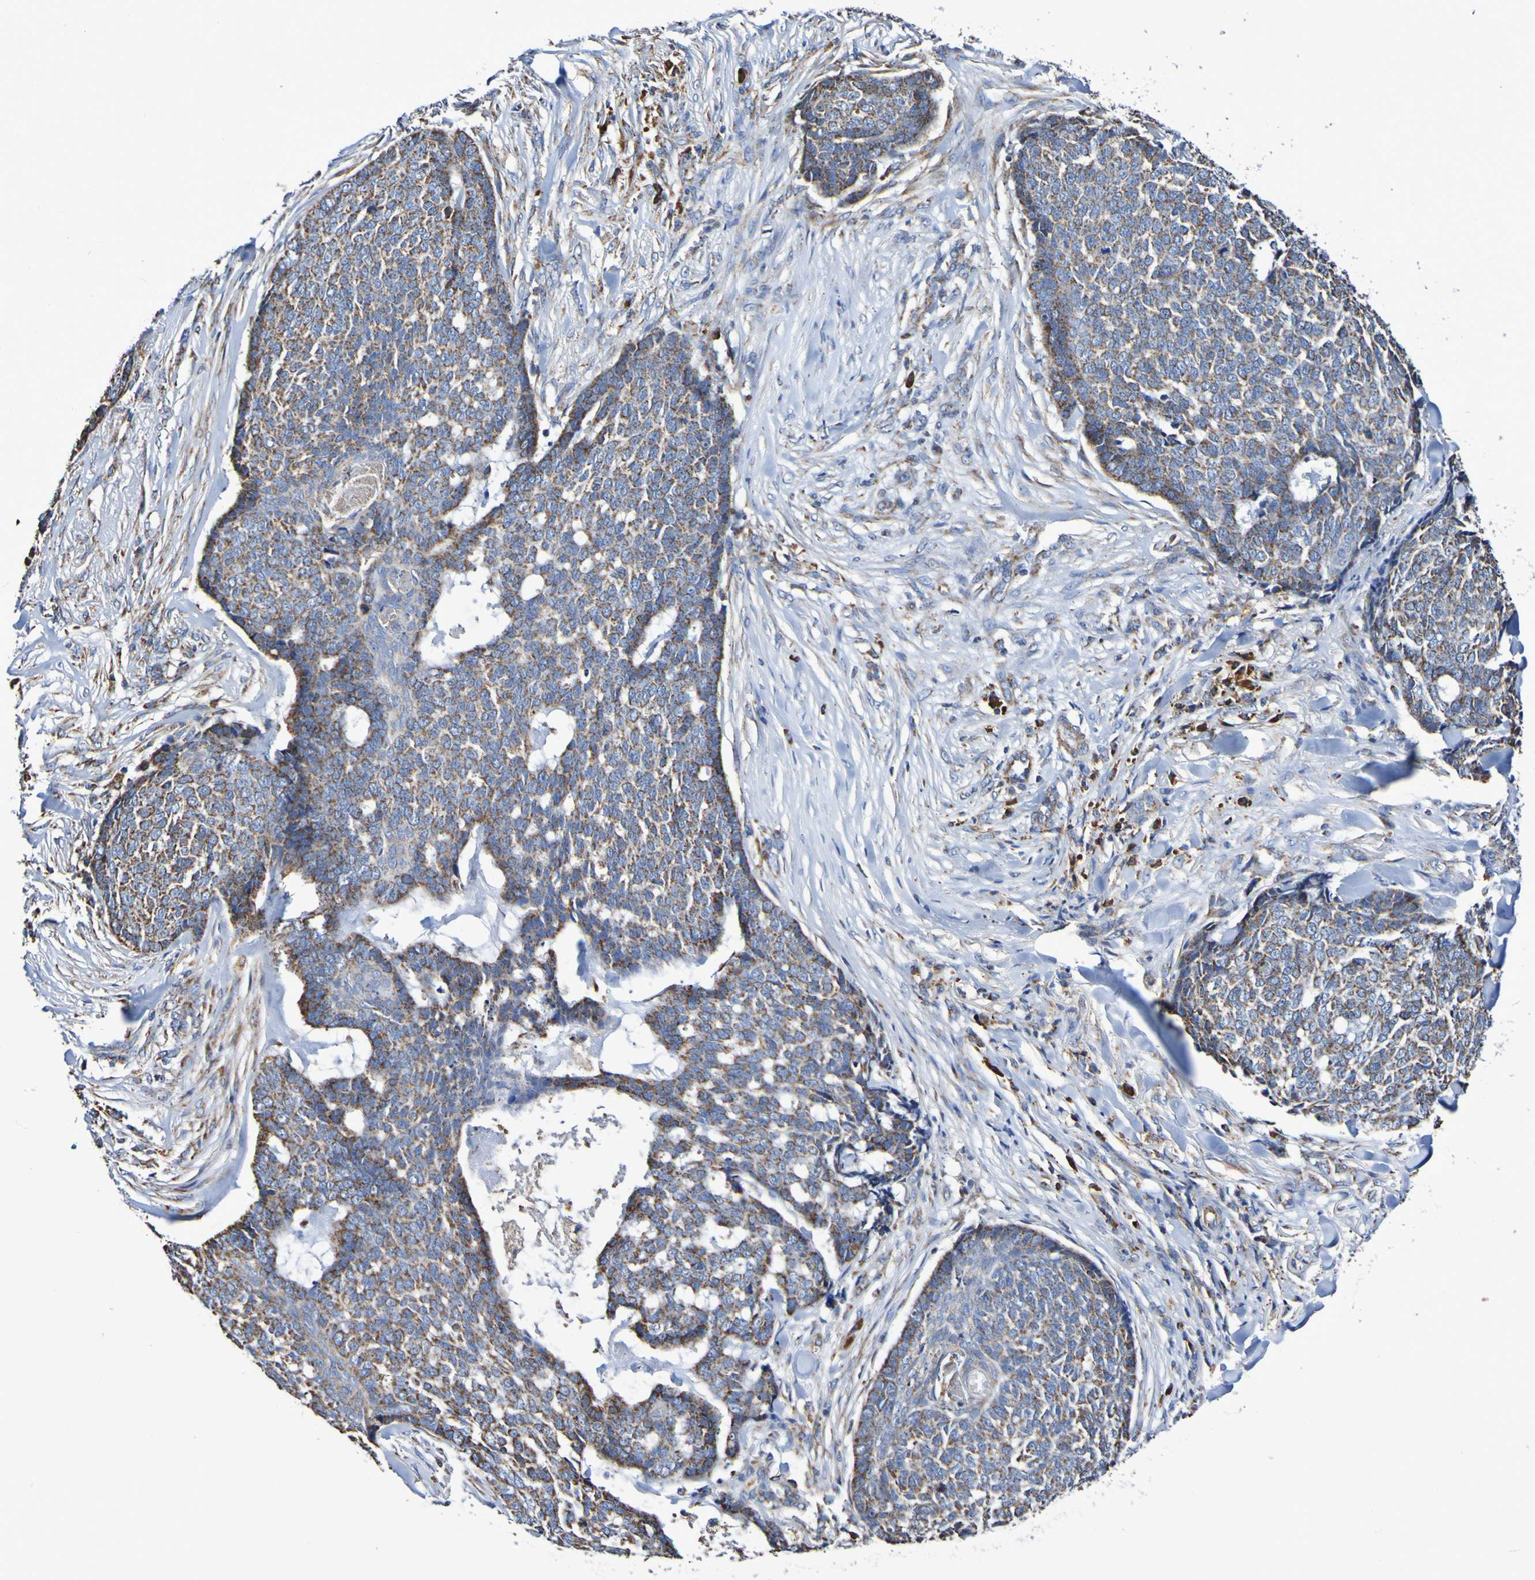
{"staining": {"intensity": "moderate", "quantity": ">75%", "location": "cytoplasmic/membranous"}, "tissue": "skin cancer", "cell_type": "Tumor cells", "image_type": "cancer", "snomed": [{"axis": "morphology", "description": "Basal cell carcinoma"}, {"axis": "topography", "description": "Skin"}], "caption": "Basal cell carcinoma (skin) stained with a protein marker exhibits moderate staining in tumor cells.", "gene": "IL18R1", "patient": {"sex": "male", "age": 84}}